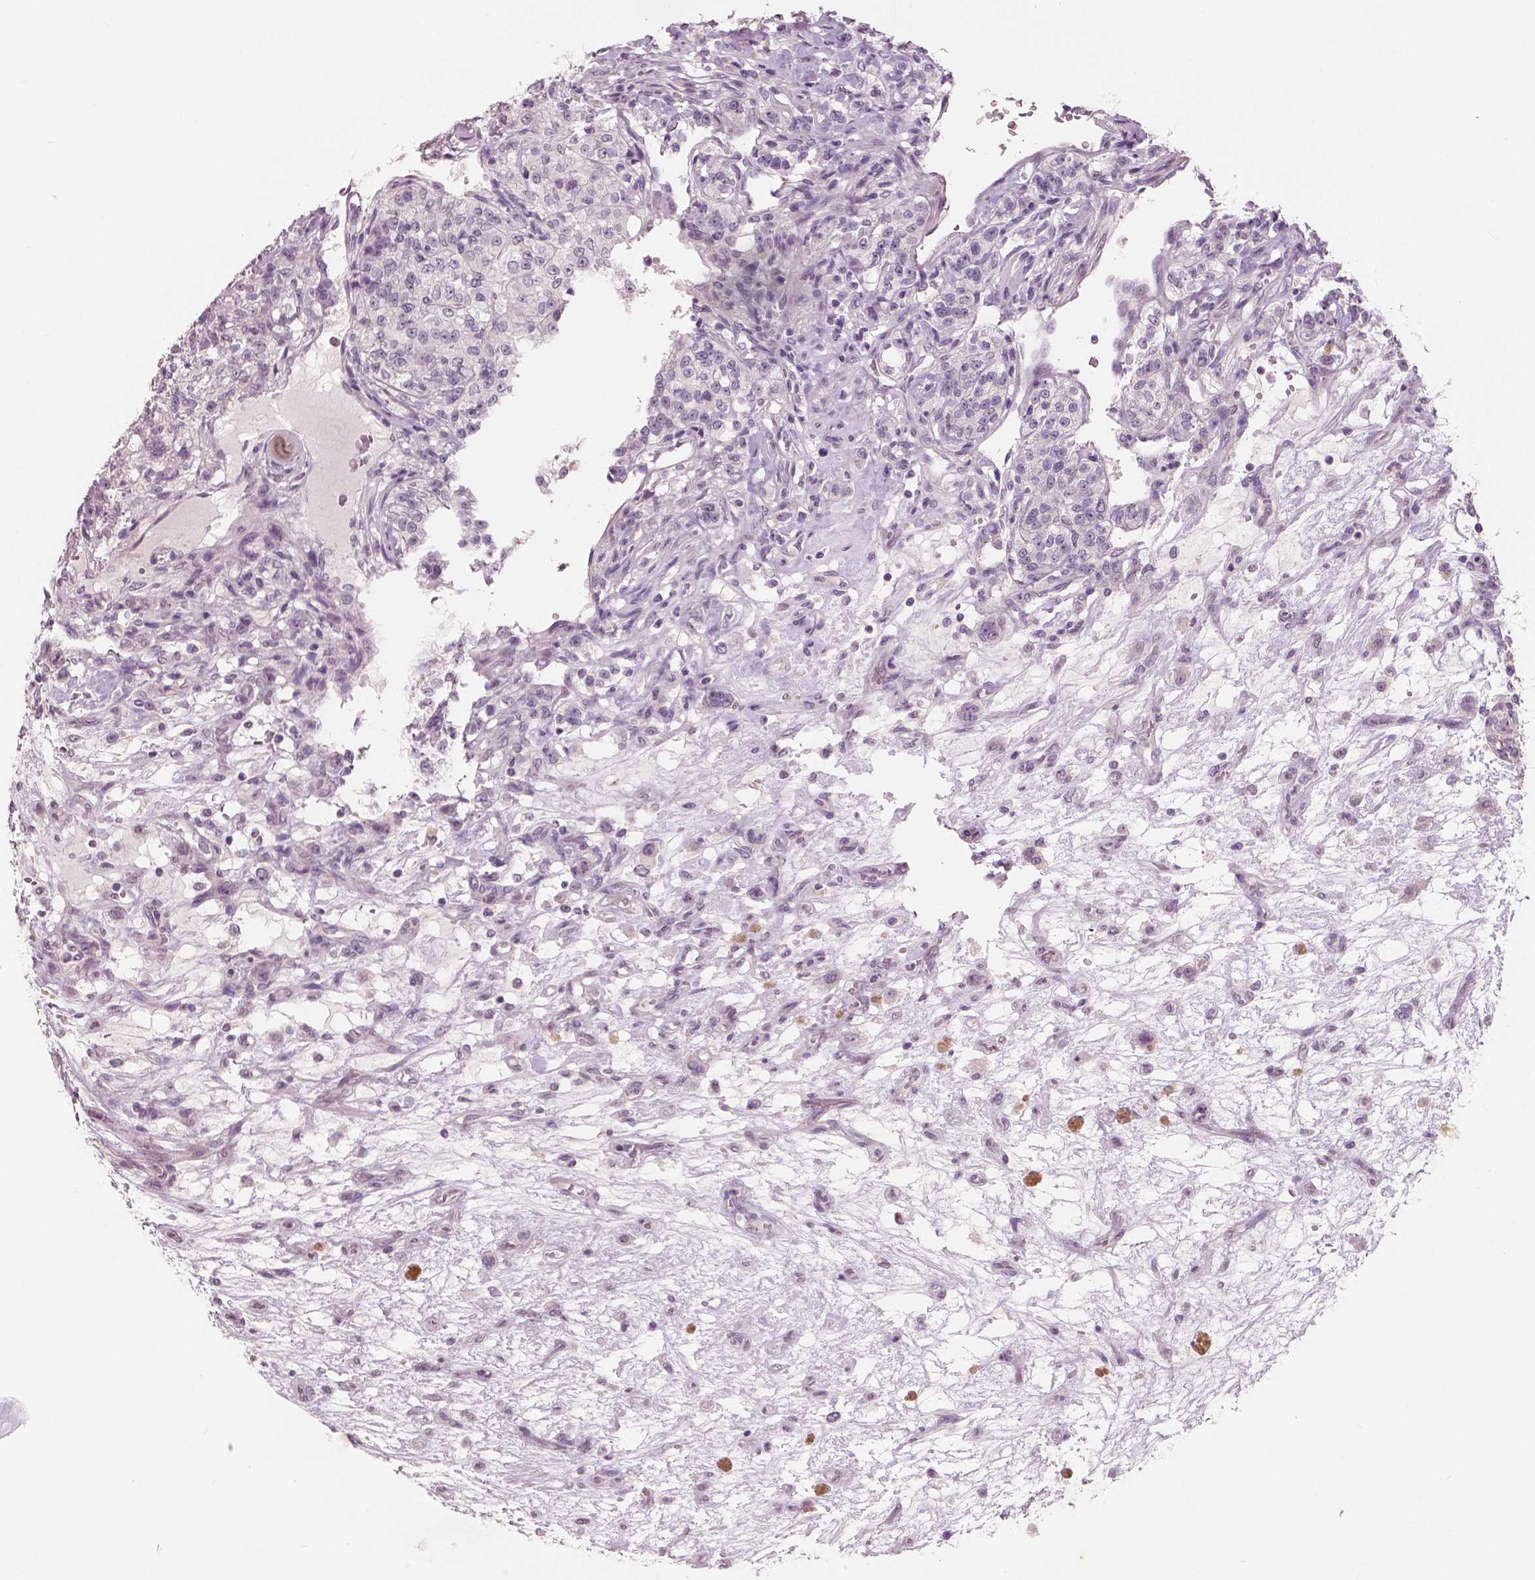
{"staining": {"intensity": "negative", "quantity": "none", "location": "none"}, "tissue": "renal cancer", "cell_type": "Tumor cells", "image_type": "cancer", "snomed": [{"axis": "morphology", "description": "Adenocarcinoma, NOS"}, {"axis": "topography", "description": "Kidney"}], "caption": "This is an immunohistochemistry (IHC) photomicrograph of renal adenocarcinoma. There is no staining in tumor cells.", "gene": "NECAB1", "patient": {"sex": "female", "age": 63}}